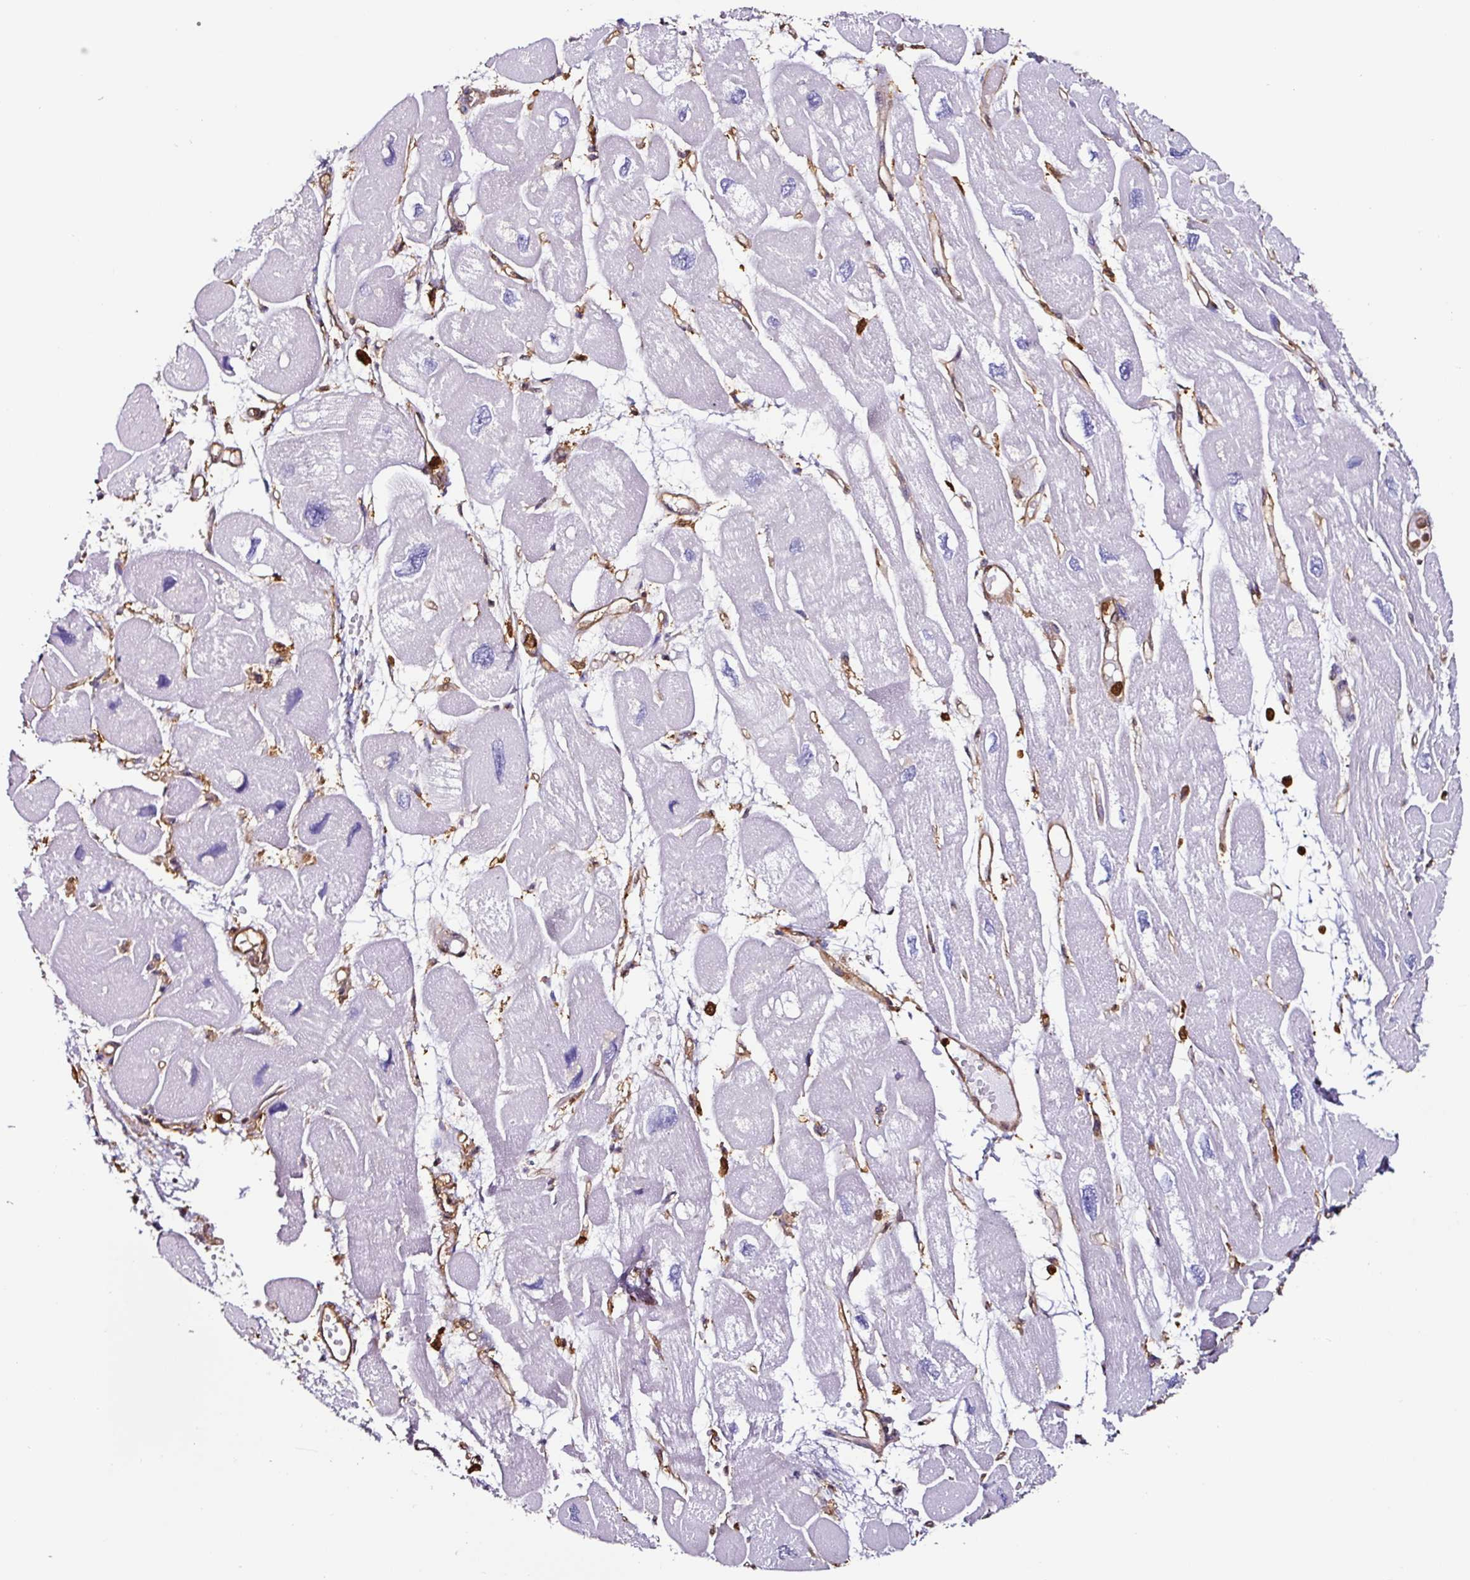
{"staining": {"intensity": "negative", "quantity": "none", "location": "none"}, "tissue": "heart muscle", "cell_type": "Cardiomyocytes", "image_type": "normal", "snomed": [{"axis": "morphology", "description": "Normal tissue, NOS"}, {"axis": "topography", "description": "Heart"}], "caption": "High magnification brightfield microscopy of benign heart muscle stained with DAB (brown) and counterstained with hematoxylin (blue): cardiomyocytes show no significant positivity.", "gene": "ARHGDIB", "patient": {"sex": "male", "age": 42}}